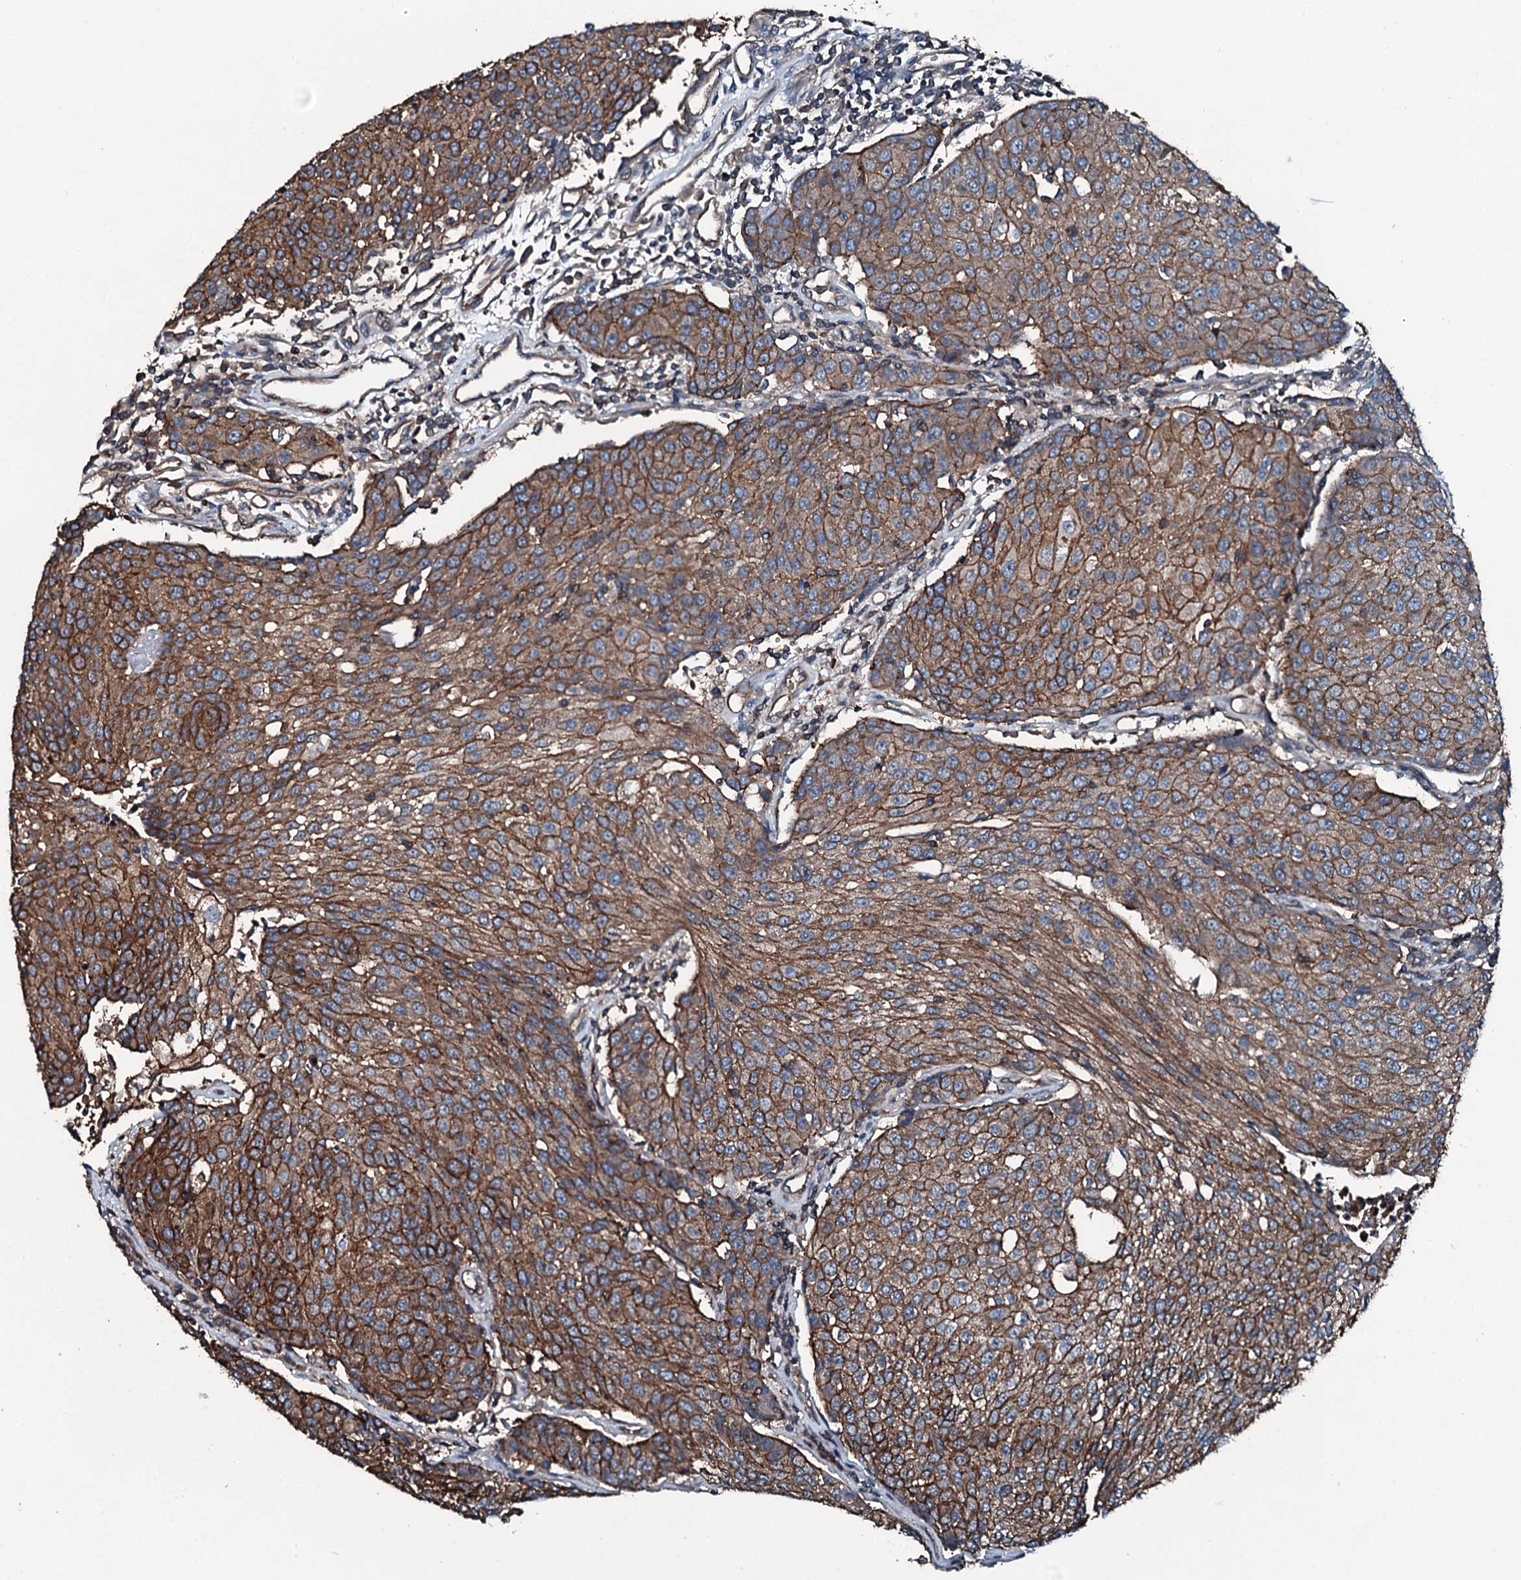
{"staining": {"intensity": "strong", "quantity": ">75%", "location": "cytoplasmic/membranous"}, "tissue": "urothelial cancer", "cell_type": "Tumor cells", "image_type": "cancer", "snomed": [{"axis": "morphology", "description": "Urothelial carcinoma, High grade"}, {"axis": "topography", "description": "Urinary bladder"}], "caption": "Protein analysis of urothelial cancer tissue reveals strong cytoplasmic/membranous positivity in approximately >75% of tumor cells. (DAB IHC, brown staining for protein, blue staining for nuclei).", "gene": "SLC25A38", "patient": {"sex": "female", "age": 85}}